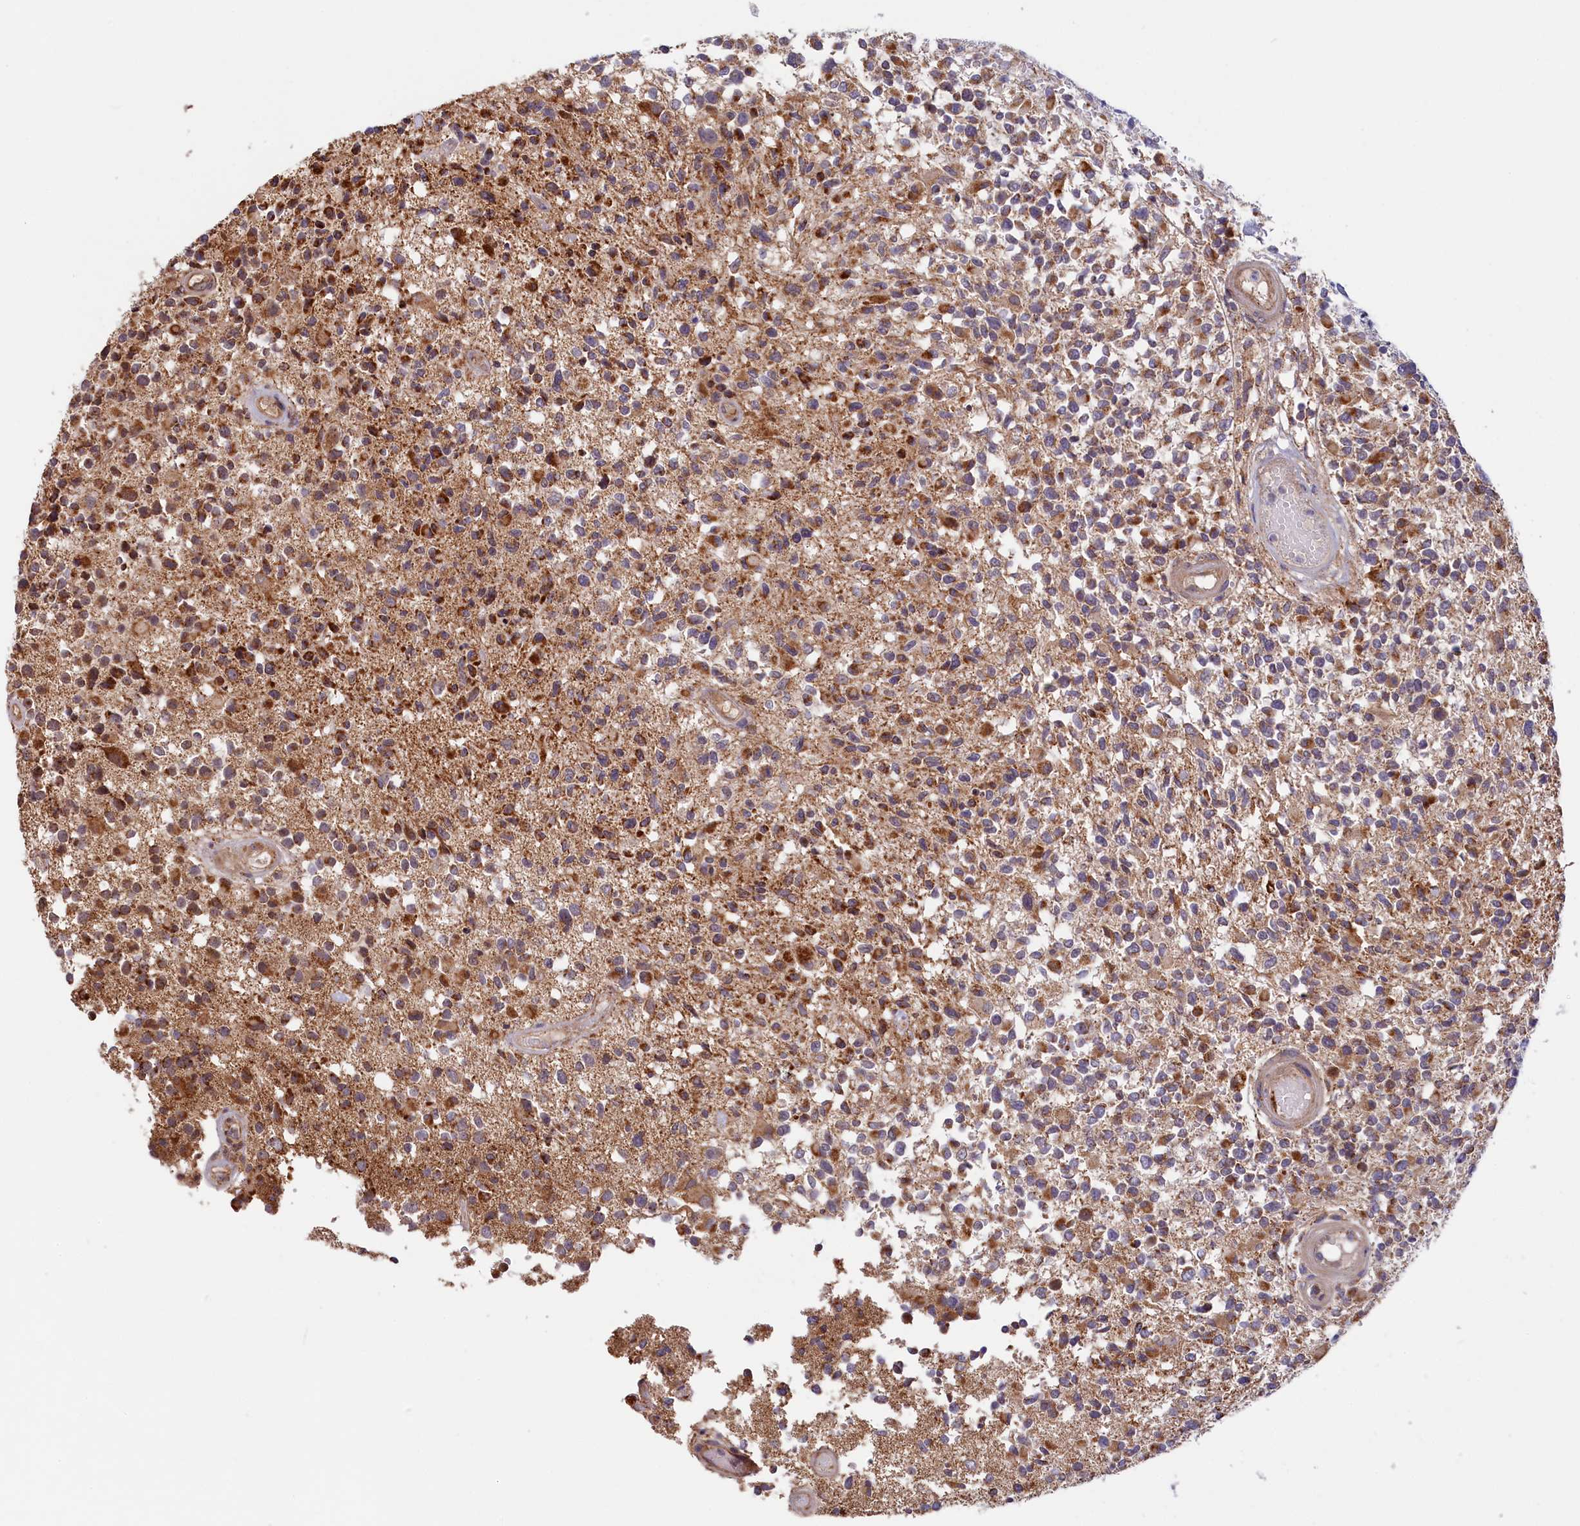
{"staining": {"intensity": "moderate", "quantity": ">75%", "location": "cytoplasmic/membranous"}, "tissue": "glioma", "cell_type": "Tumor cells", "image_type": "cancer", "snomed": [{"axis": "morphology", "description": "Glioma, malignant, High grade"}, {"axis": "morphology", "description": "Glioblastoma, NOS"}, {"axis": "topography", "description": "Brain"}], "caption": "IHC photomicrograph of human high-grade glioma (malignant) stained for a protein (brown), which displays medium levels of moderate cytoplasmic/membranous positivity in approximately >75% of tumor cells.", "gene": "DUS3L", "patient": {"sex": "male", "age": 60}}